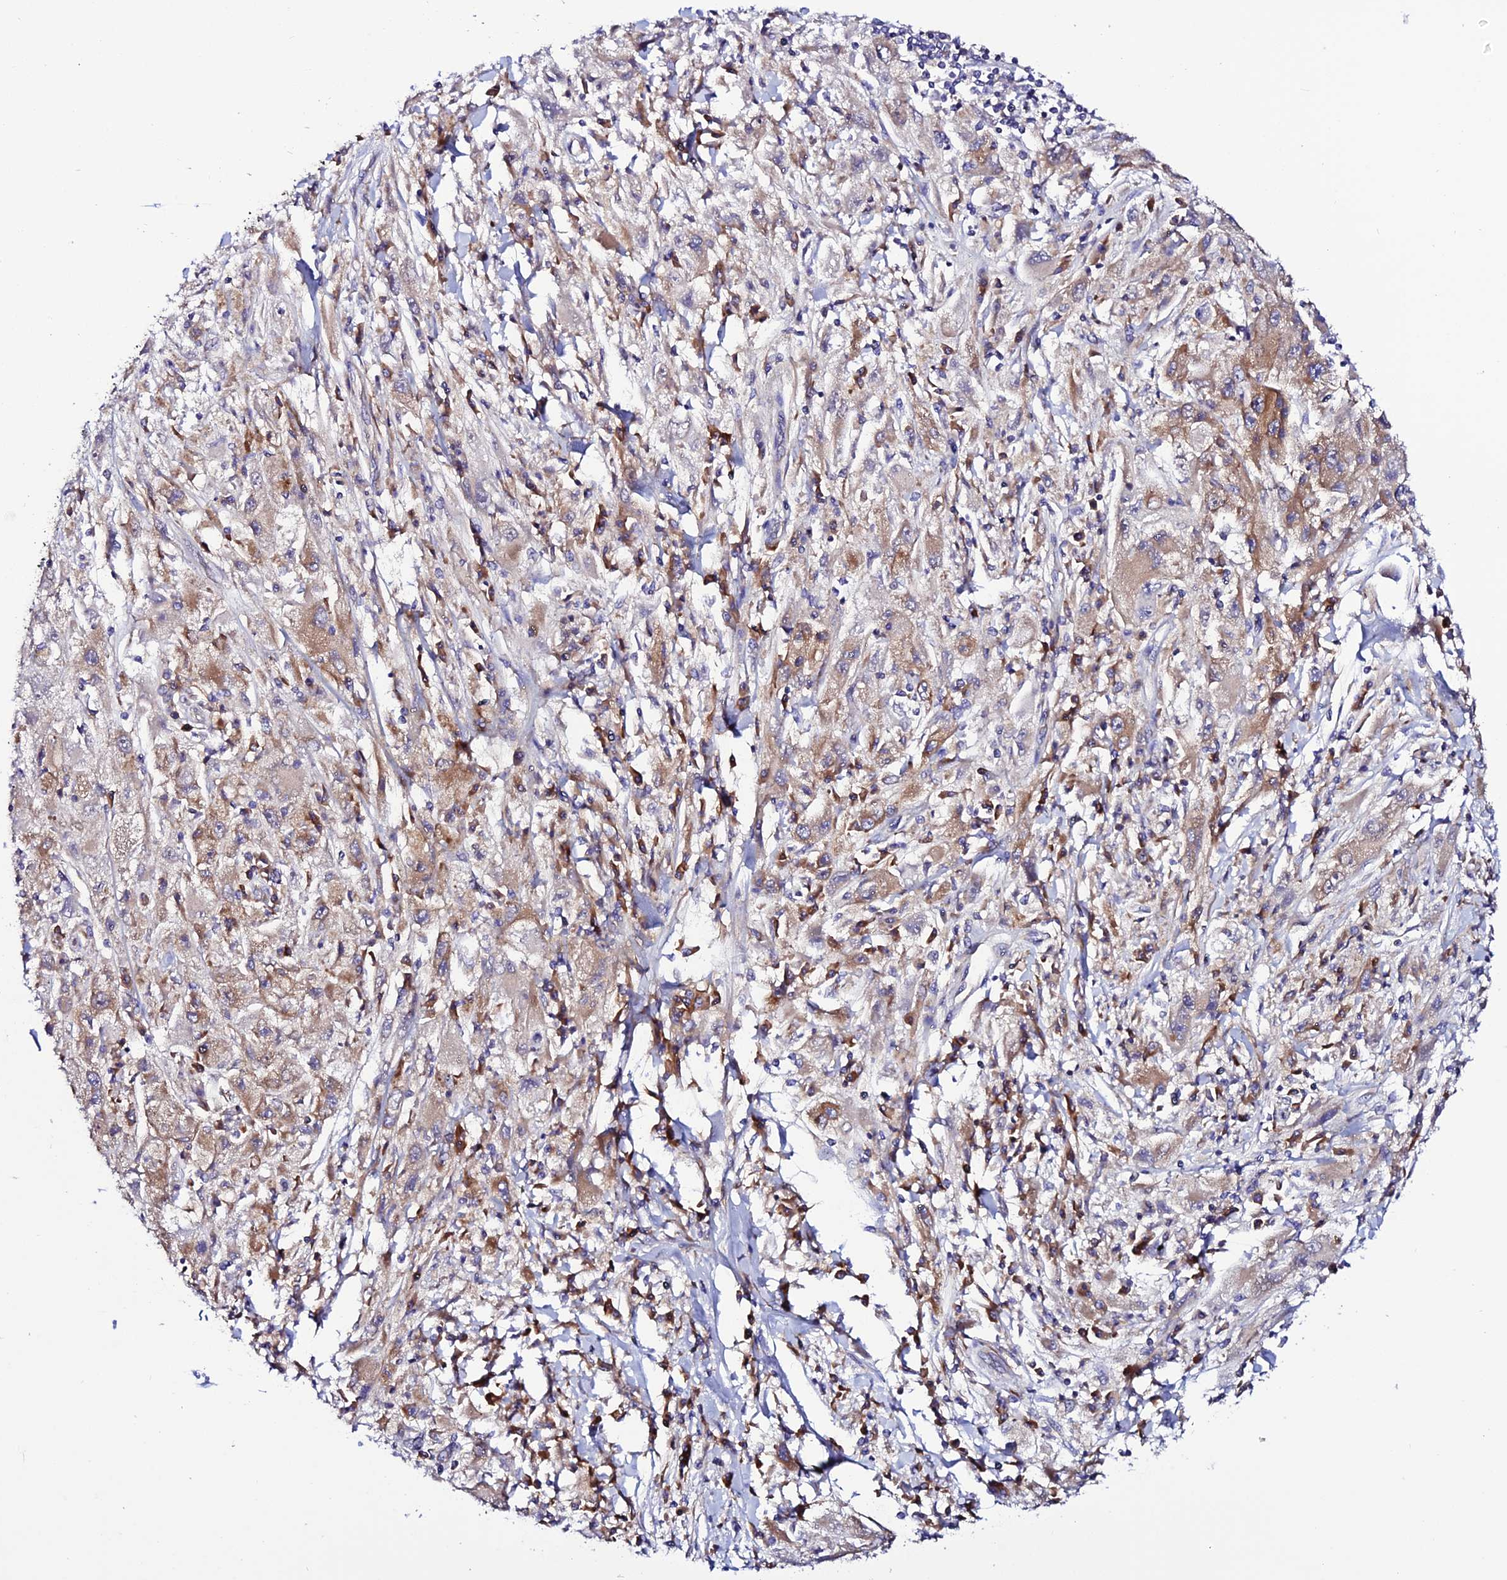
{"staining": {"intensity": "moderate", "quantity": ">75%", "location": "cytoplasmic/membranous"}, "tissue": "melanoma", "cell_type": "Tumor cells", "image_type": "cancer", "snomed": [{"axis": "morphology", "description": "Malignant melanoma, Metastatic site"}, {"axis": "topography", "description": "Skin"}], "caption": "Protein expression analysis of malignant melanoma (metastatic site) displays moderate cytoplasmic/membranous staining in about >75% of tumor cells.", "gene": "EEF1G", "patient": {"sex": "male", "age": 53}}